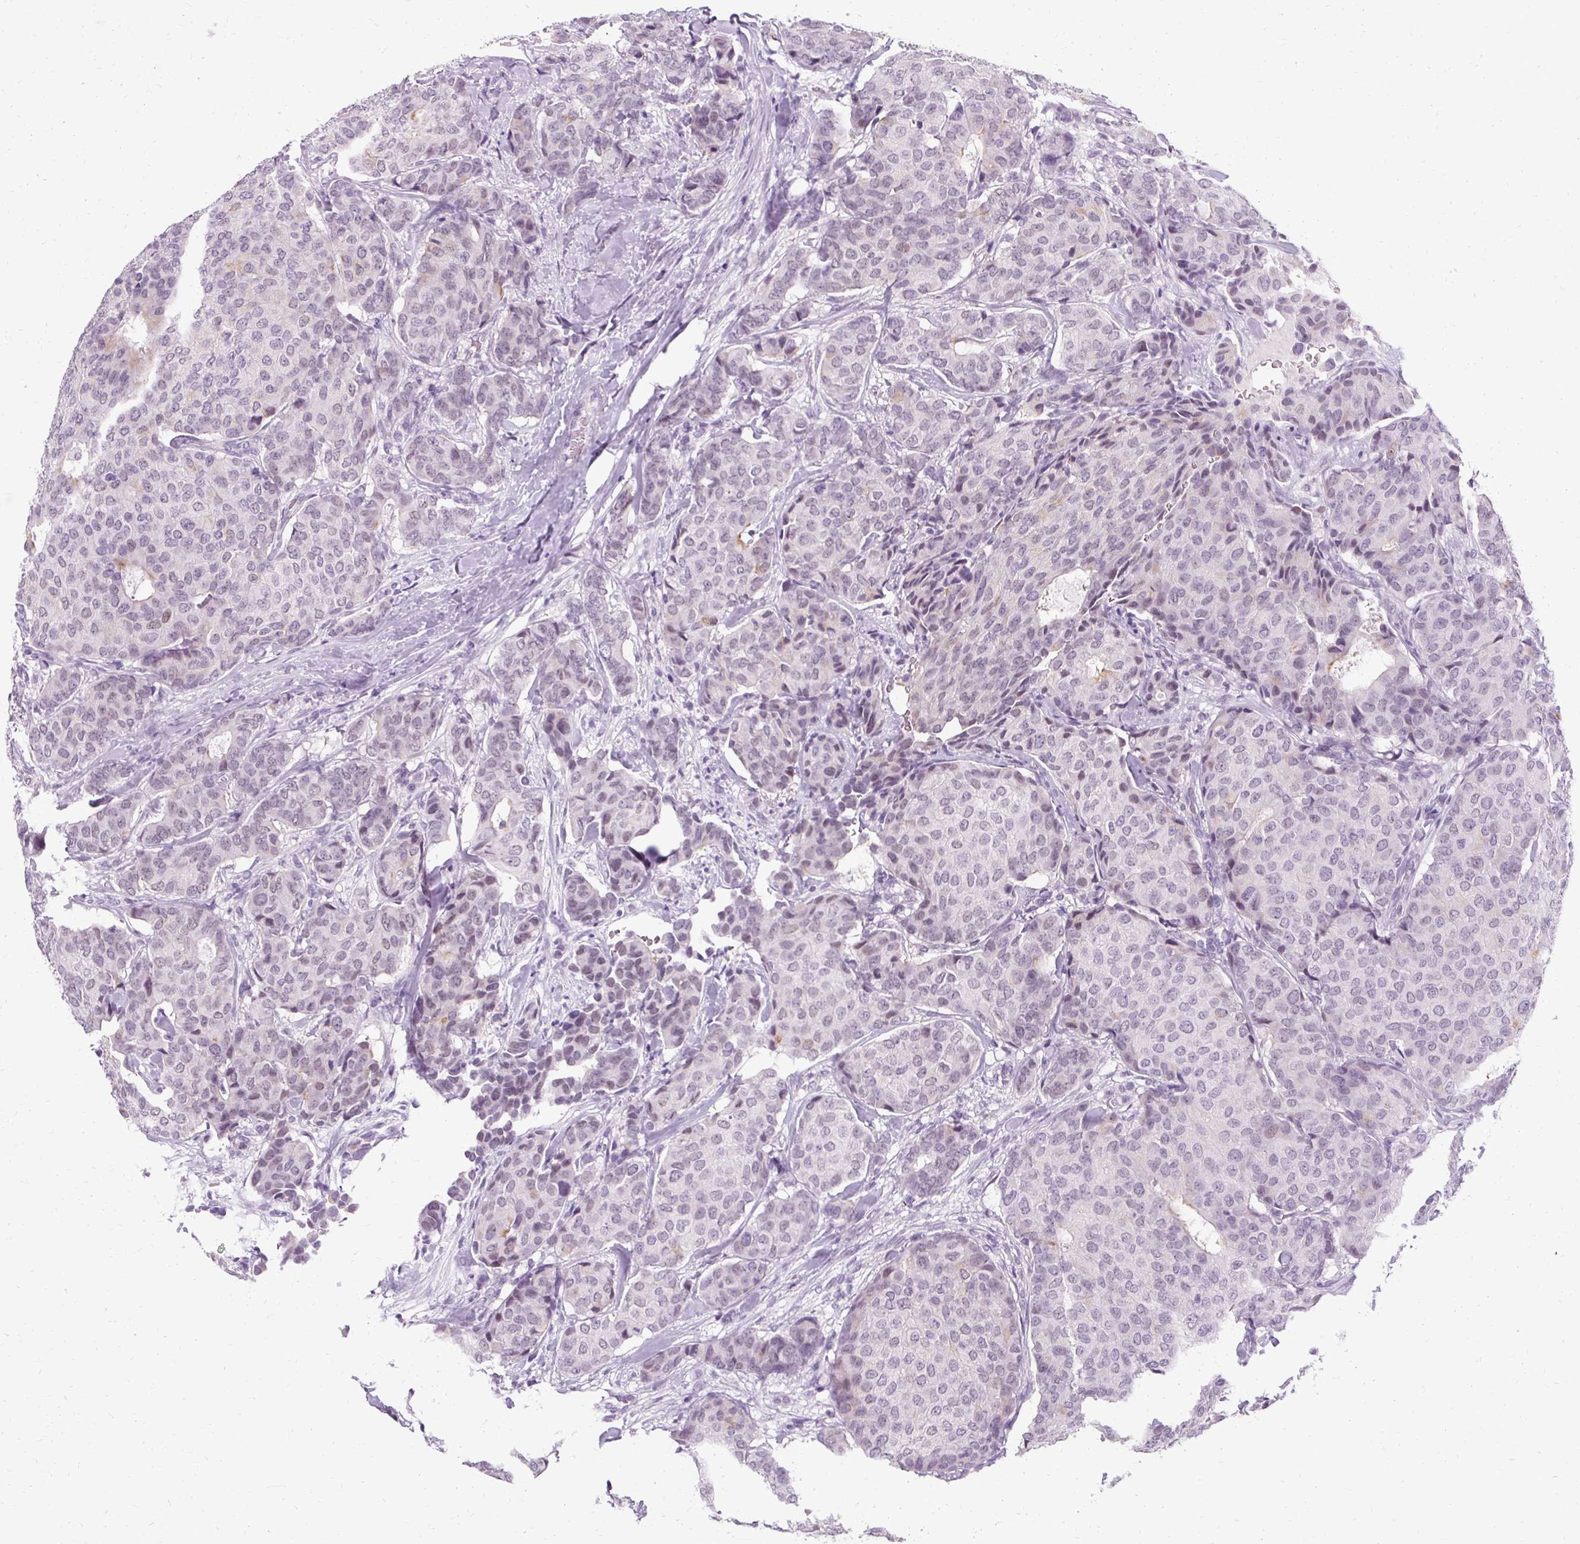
{"staining": {"intensity": "negative", "quantity": "none", "location": "none"}, "tissue": "breast cancer", "cell_type": "Tumor cells", "image_type": "cancer", "snomed": [{"axis": "morphology", "description": "Duct carcinoma"}, {"axis": "topography", "description": "Breast"}], "caption": "An immunohistochemistry (IHC) micrograph of intraductal carcinoma (breast) is shown. There is no staining in tumor cells of intraductal carcinoma (breast).", "gene": "RYBP", "patient": {"sex": "female", "age": 75}}